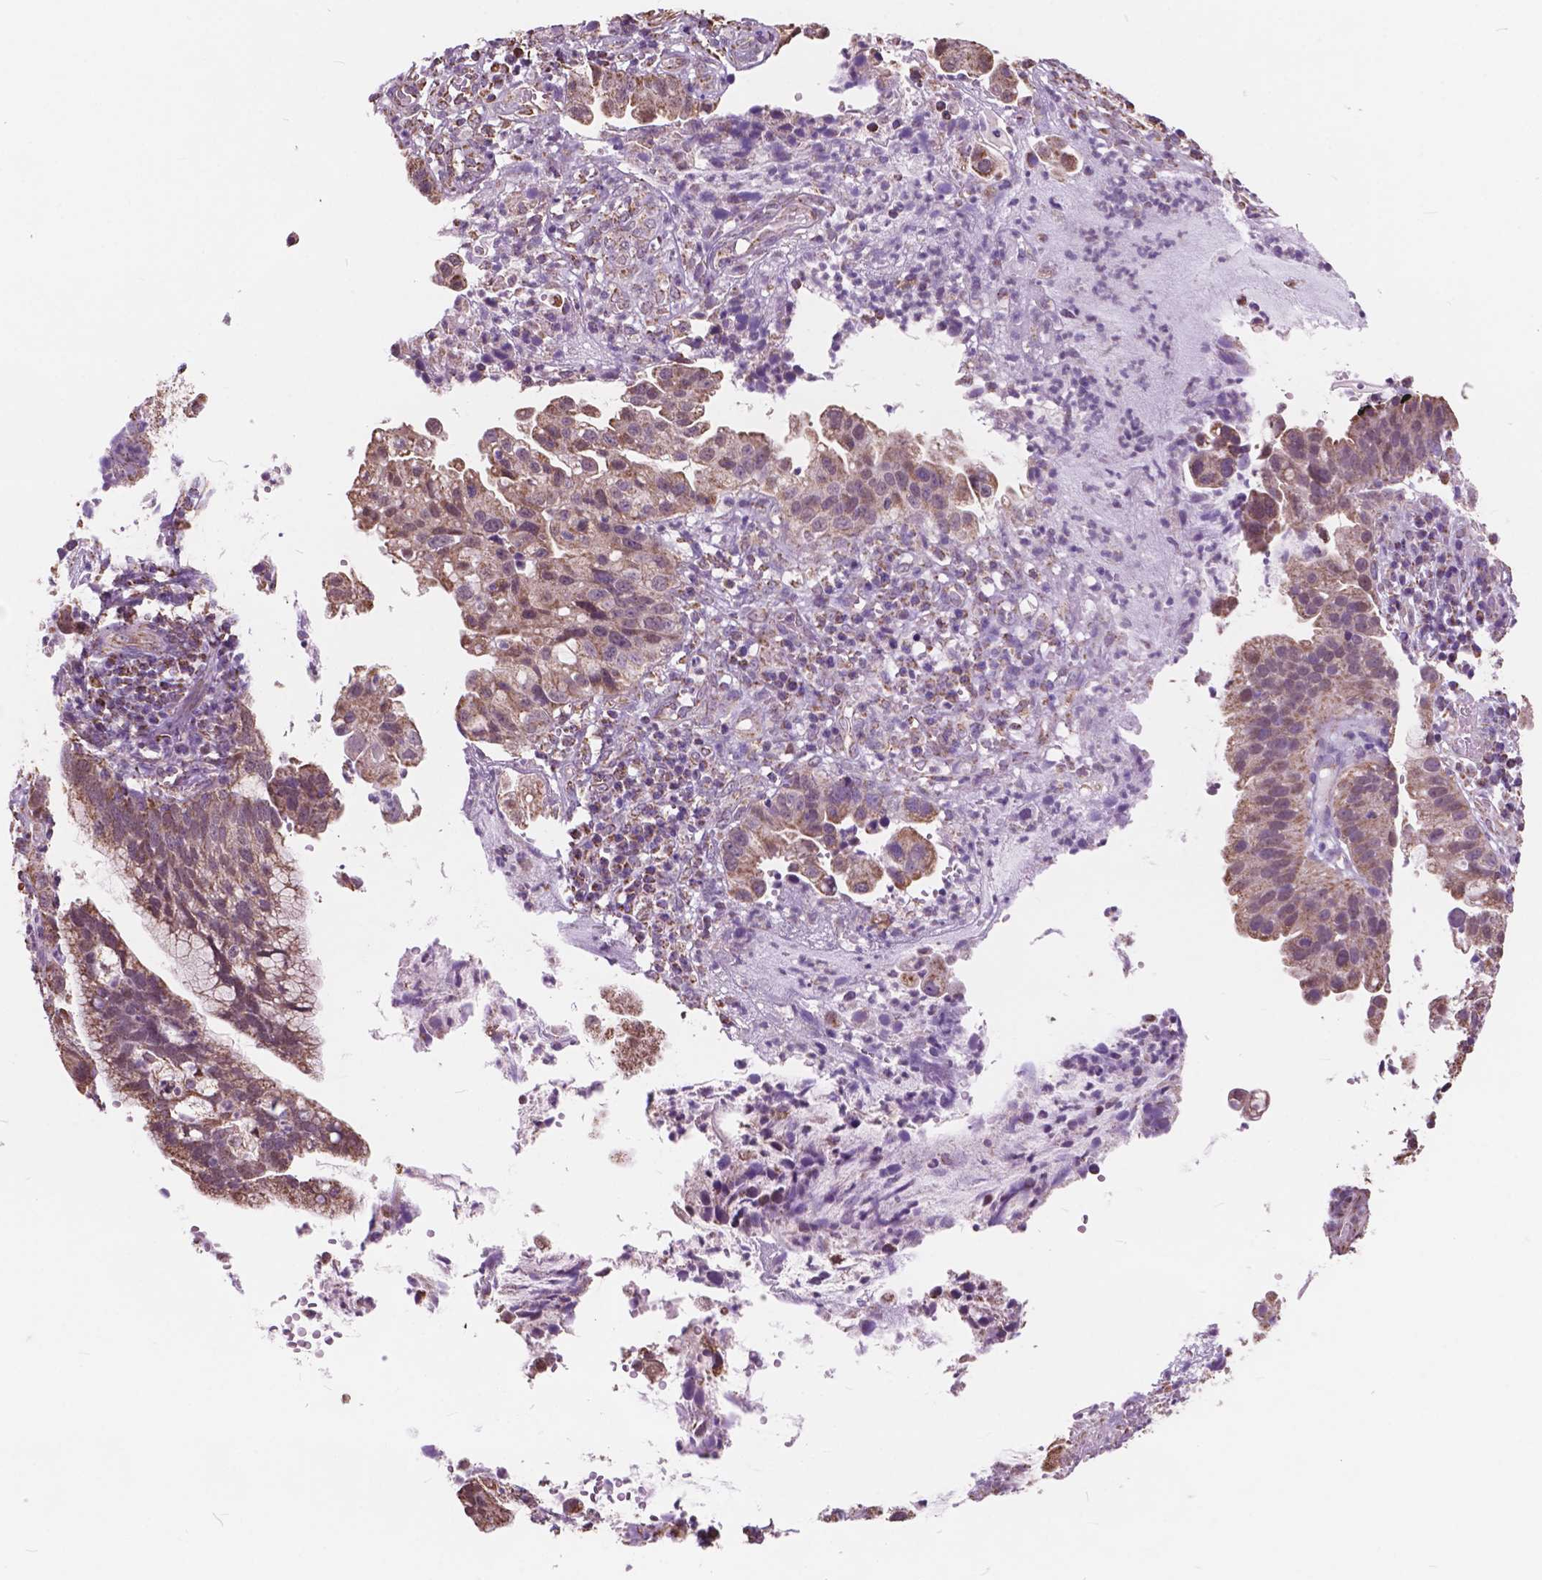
{"staining": {"intensity": "weak", "quantity": ">75%", "location": "cytoplasmic/membranous"}, "tissue": "cervical cancer", "cell_type": "Tumor cells", "image_type": "cancer", "snomed": [{"axis": "morphology", "description": "Adenocarcinoma, NOS"}, {"axis": "topography", "description": "Cervix"}], "caption": "This micrograph reveals immunohistochemistry staining of cervical adenocarcinoma, with low weak cytoplasmic/membranous staining in about >75% of tumor cells.", "gene": "SCOC", "patient": {"sex": "female", "age": 34}}